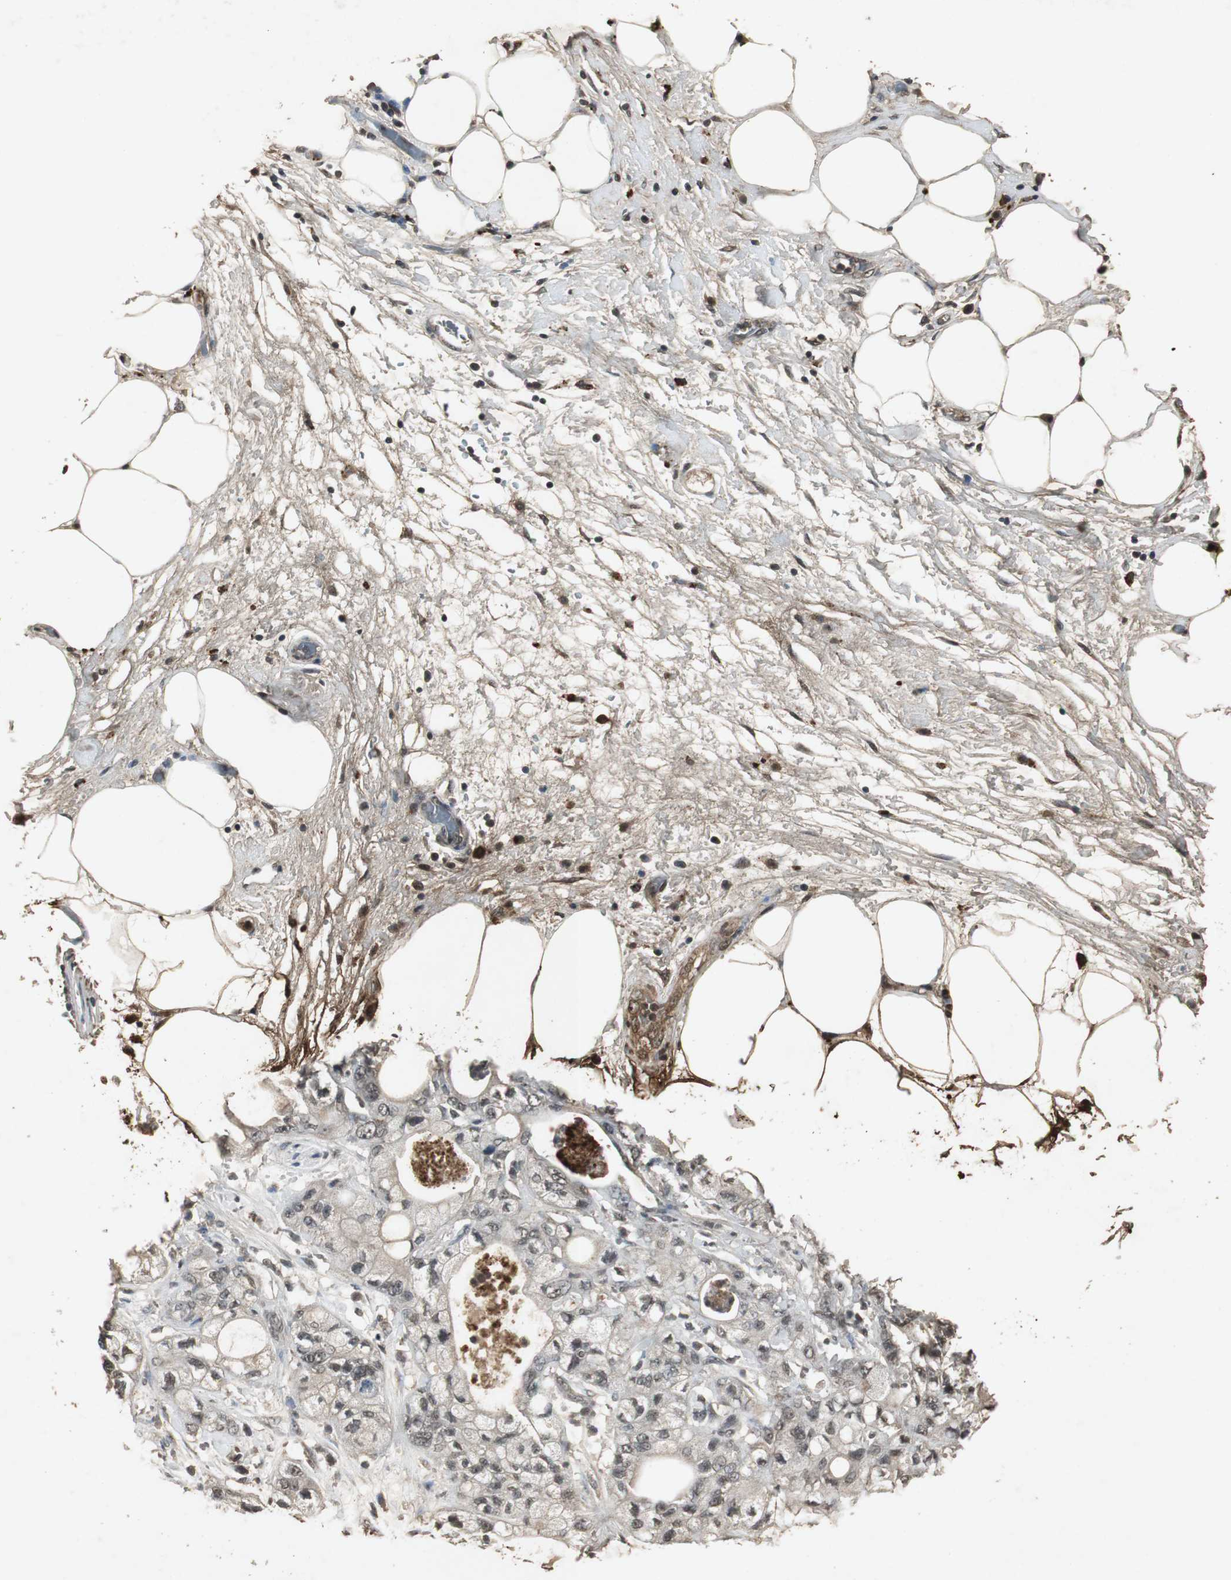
{"staining": {"intensity": "moderate", "quantity": ">75%", "location": "cytoplasmic/membranous,nuclear"}, "tissue": "pancreatic cancer", "cell_type": "Tumor cells", "image_type": "cancer", "snomed": [{"axis": "morphology", "description": "Adenocarcinoma, NOS"}, {"axis": "topography", "description": "Pancreas"}], "caption": "Protein staining demonstrates moderate cytoplasmic/membranous and nuclear positivity in approximately >75% of tumor cells in adenocarcinoma (pancreatic). (DAB = brown stain, brightfield microscopy at high magnification).", "gene": "EMX1", "patient": {"sex": "male", "age": 70}}